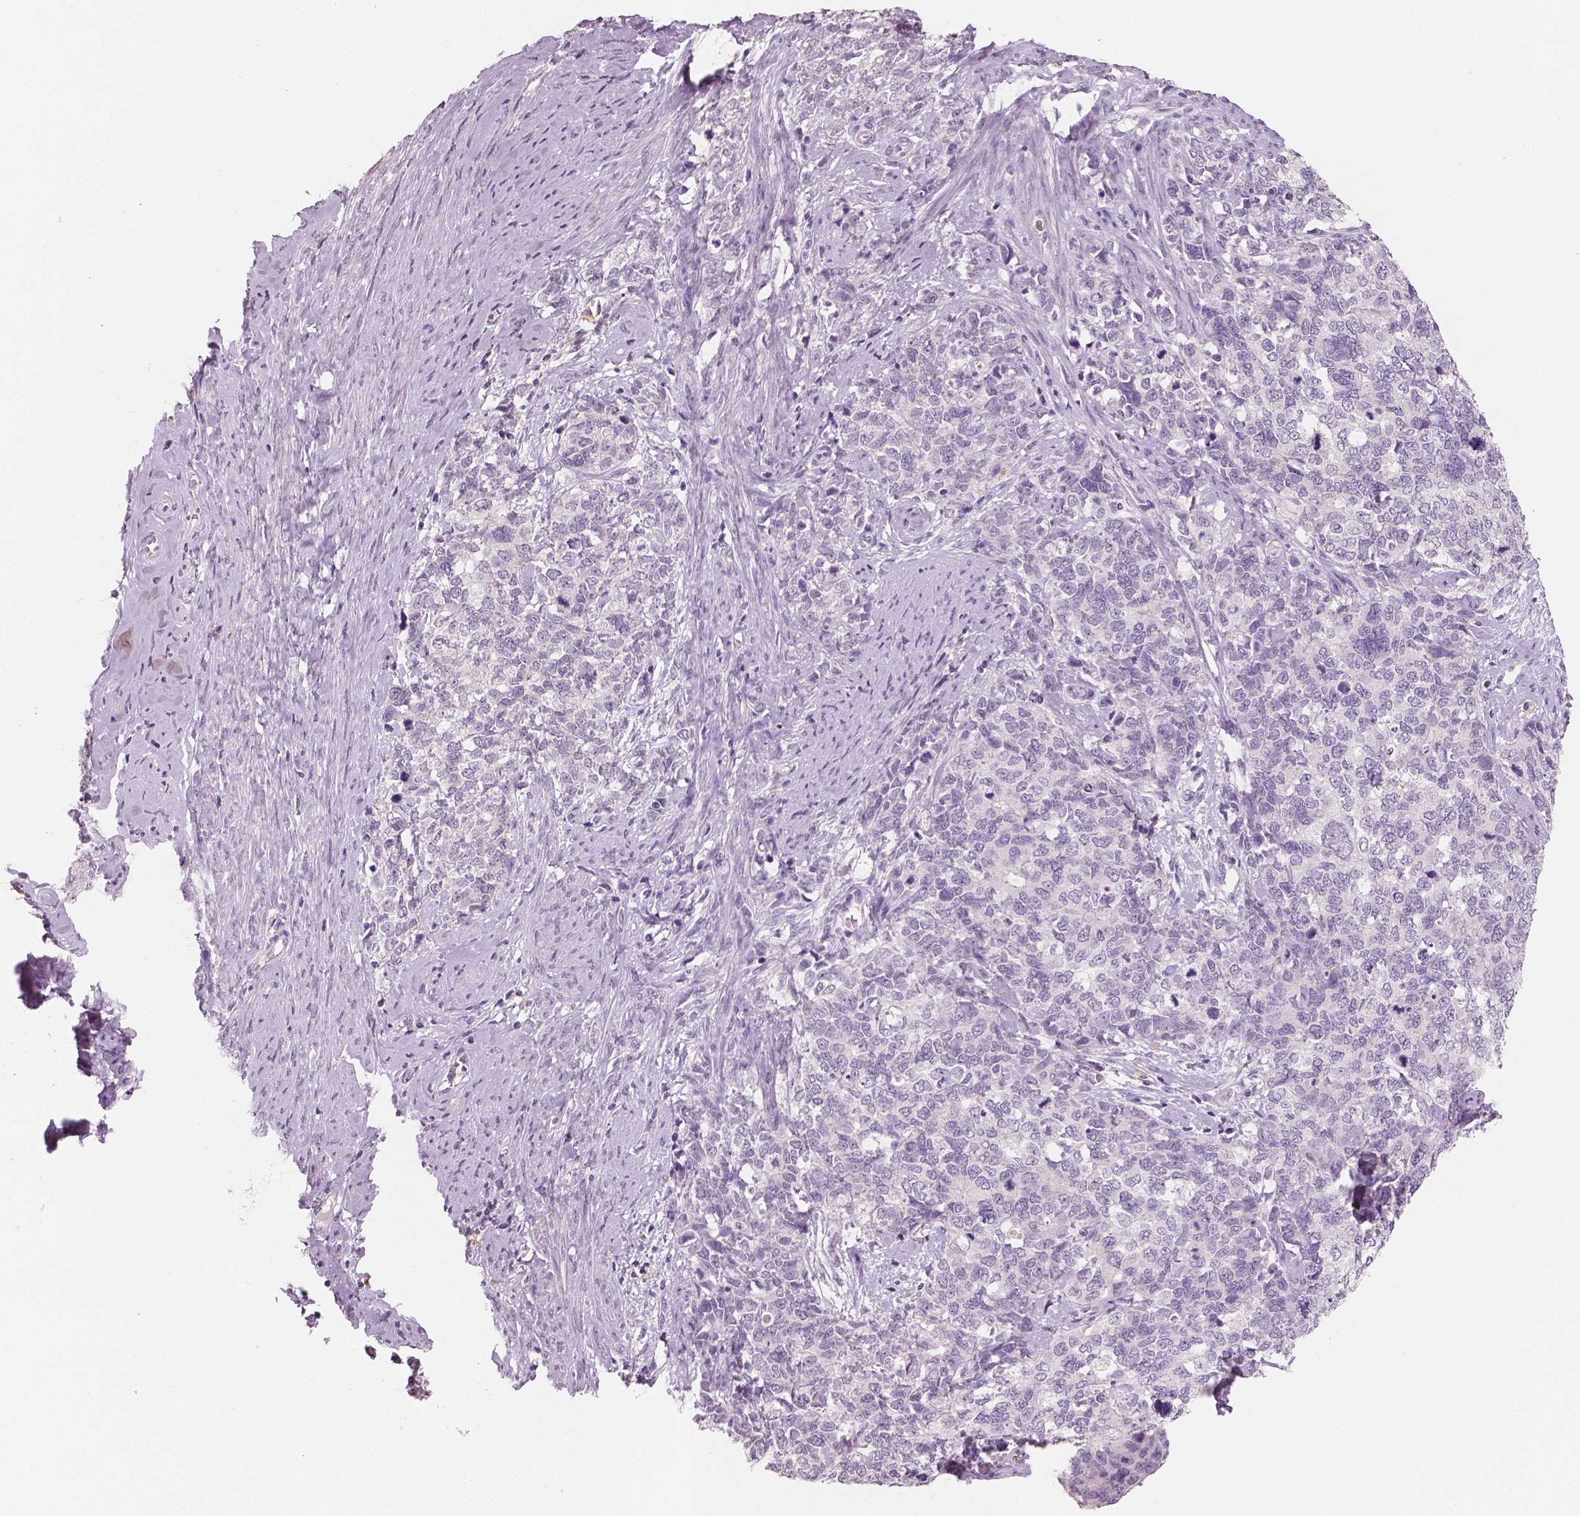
{"staining": {"intensity": "negative", "quantity": "none", "location": "none"}, "tissue": "cervical cancer", "cell_type": "Tumor cells", "image_type": "cancer", "snomed": [{"axis": "morphology", "description": "Squamous cell carcinoma, NOS"}, {"axis": "topography", "description": "Cervix"}], "caption": "Human cervical cancer (squamous cell carcinoma) stained for a protein using immunohistochemistry shows no expression in tumor cells.", "gene": "KIT", "patient": {"sex": "female", "age": 63}}